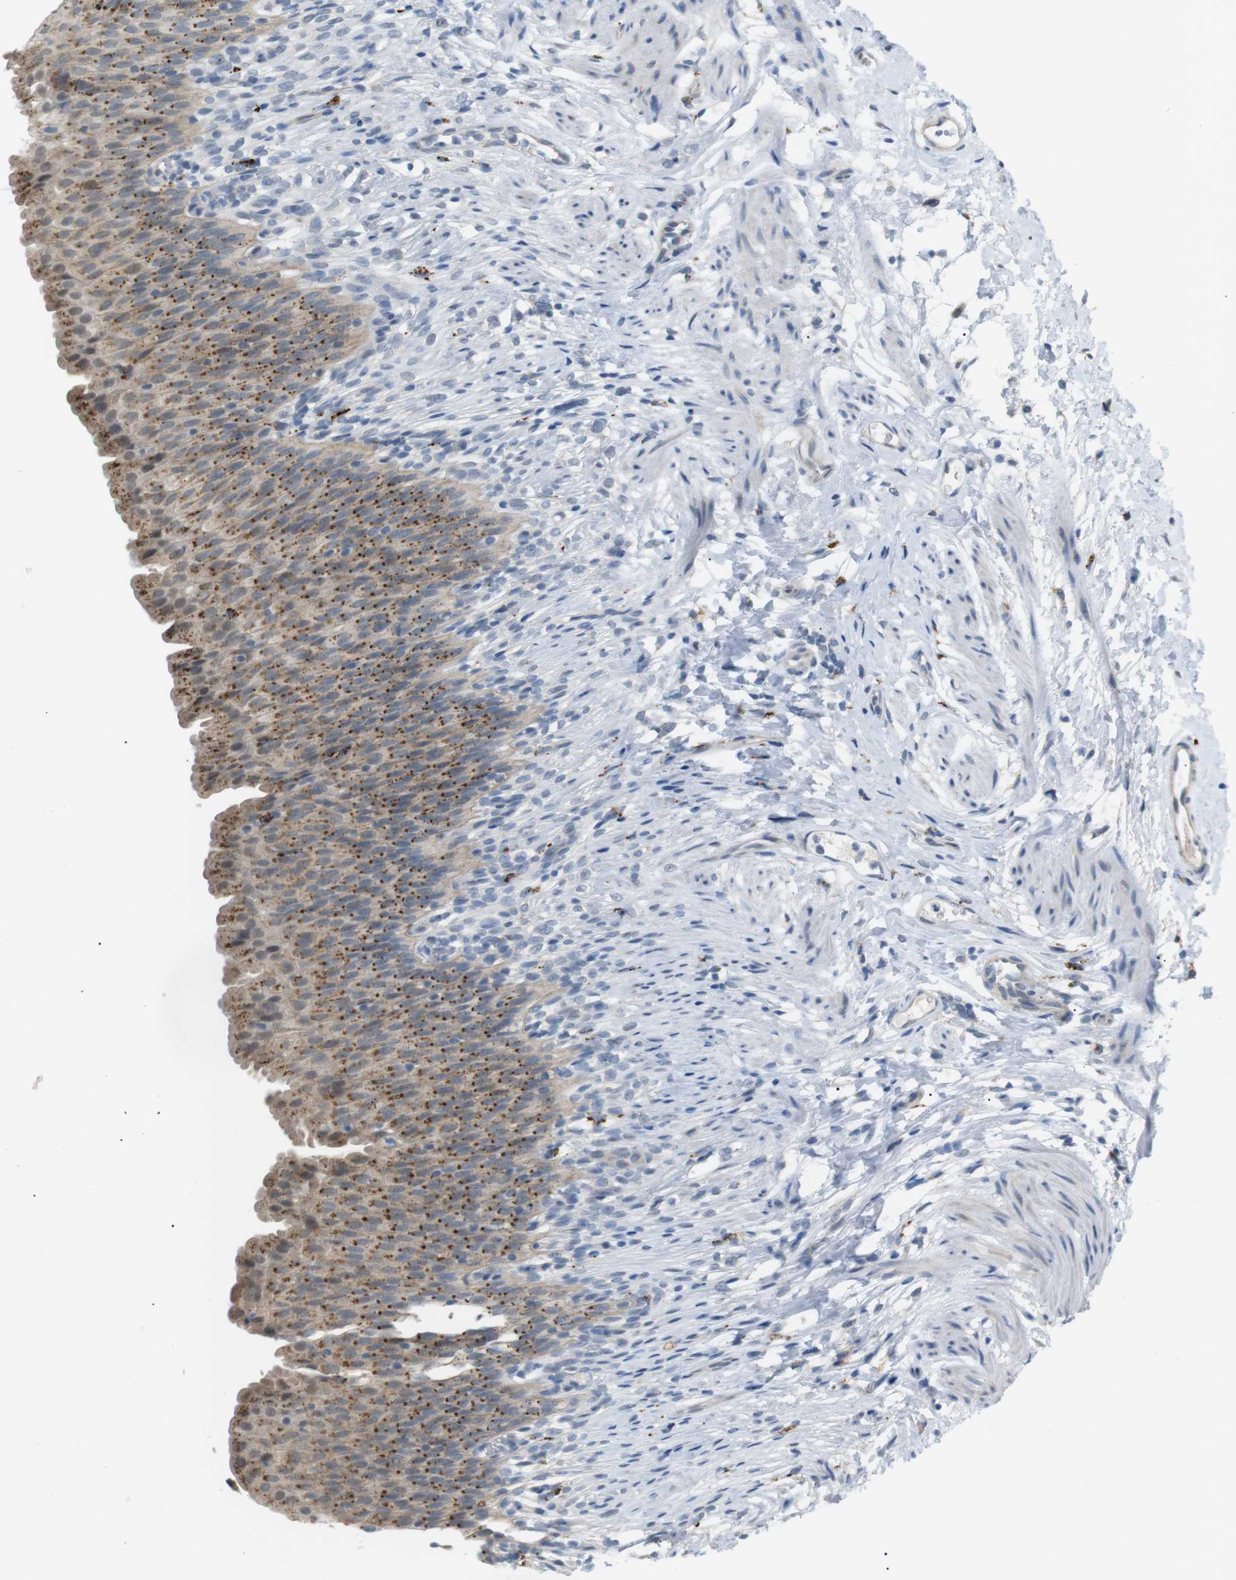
{"staining": {"intensity": "moderate", "quantity": "25%-75%", "location": "cytoplasmic/membranous"}, "tissue": "urinary bladder", "cell_type": "Urothelial cells", "image_type": "normal", "snomed": [{"axis": "morphology", "description": "Normal tissue, NOS"}, {"axis": "topography", "description": "Urinary bladder"}], "caption": "Immunohistochemical staining of normal human urinary bladder displays medium levels of moderate cytoplasmic/membranous staining in about 25%-75% of urothelial cells.", "gene": "B4GALNT2", "patient": {"sex": "female", "age": 79}}